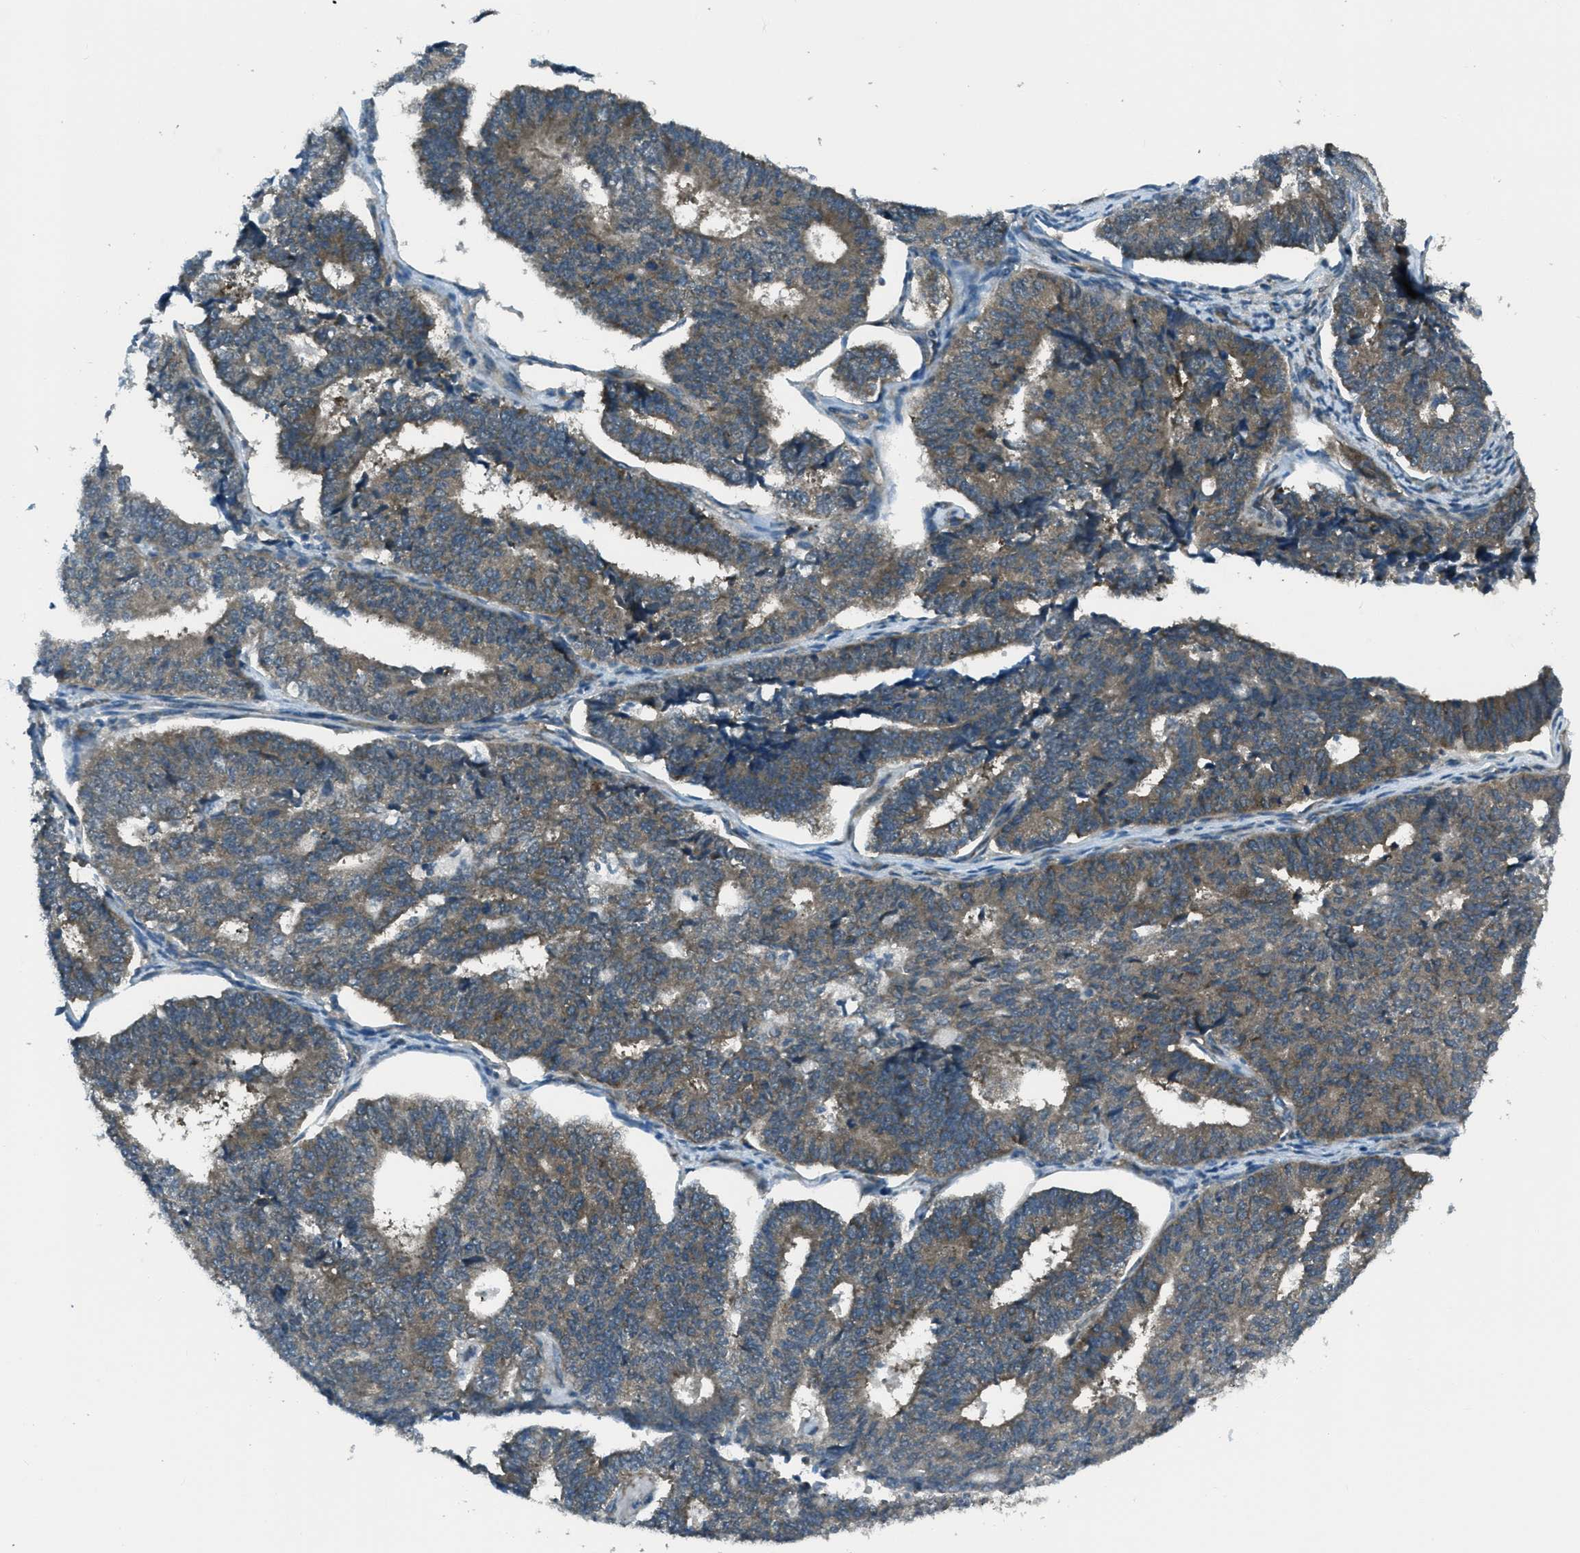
{"staining": {"intensity": "moderate", "quantity": "25%-75%", "location": "cytoplasmic/membranous"}, "tissue": "endometrial cancer", "cell_type": "Tumor cells", "image_type": "cancer", "snomed": [{"axis": "morphology", "description": "Adenocarcinoma, NOS"}, {"axis": "topography", "description": "Endometrium"}], "caption": "Immunohistochemistry photomicrograph of adenocarcinoma (endometrial) stained for a protein (brown), which shows medium levels of moderate cytoplasmic/membranous positivity in about 25%-75% of tumor cells.", "gene": "ASAP2", "patient": {"sex": "female", "age": 70}}